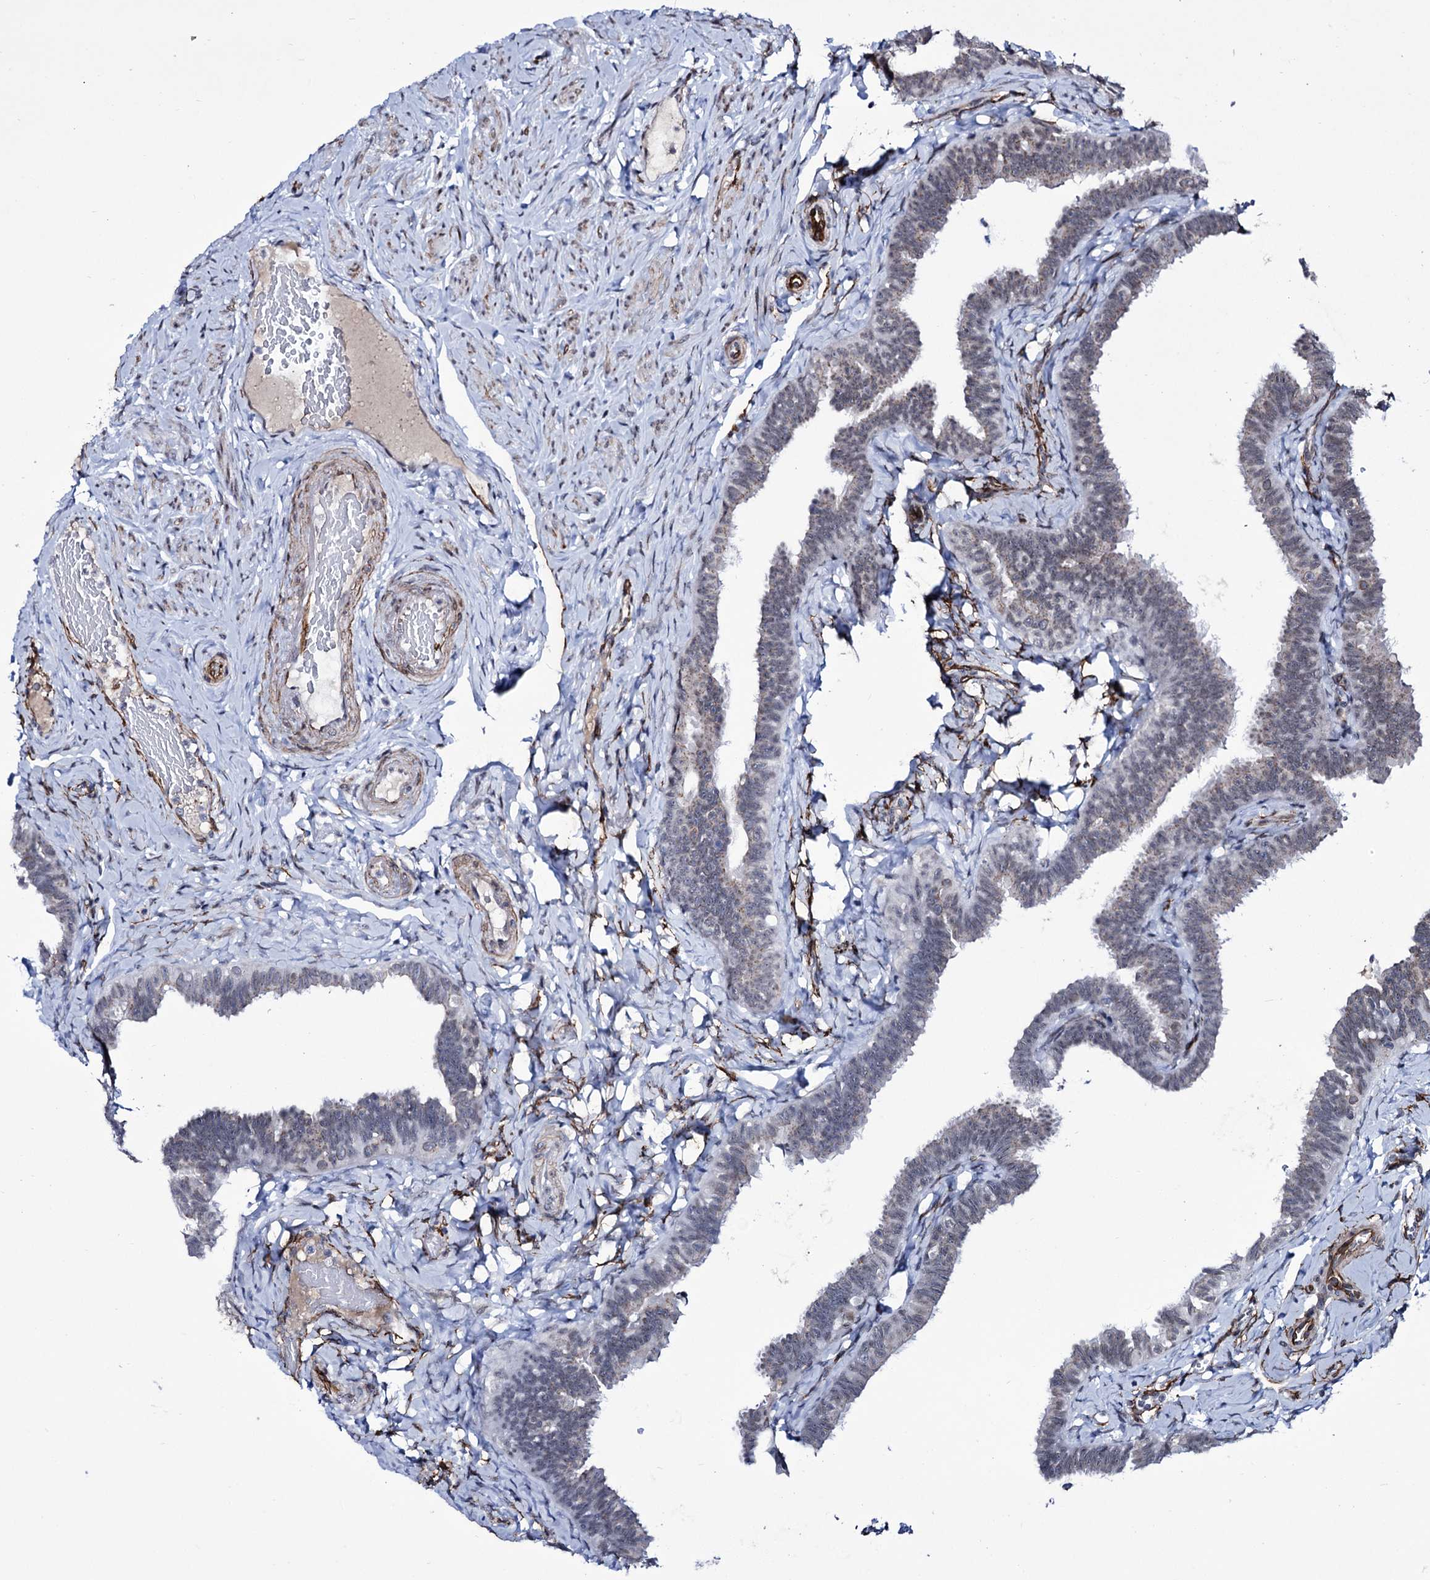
{"staining": {"intensity": "negative", "quantity": "none", "location": "none"}, "tissue": "fallopian tube", "cell_type": "Glandular cells", "image_type": "normal", "snomed": [{"axis": "morphology", "description": "Normal tissue, NOS"}, {"axis": "topography", "description": "Fallopian tube"}], "caption": "An immunohistochemistry histopathology image of normal fallopian tube is shown. There is no staining in glandular cells of fallopian tube.", "gene": "ZC3H12C", "patient": {"sex": "female", "age": 65}}